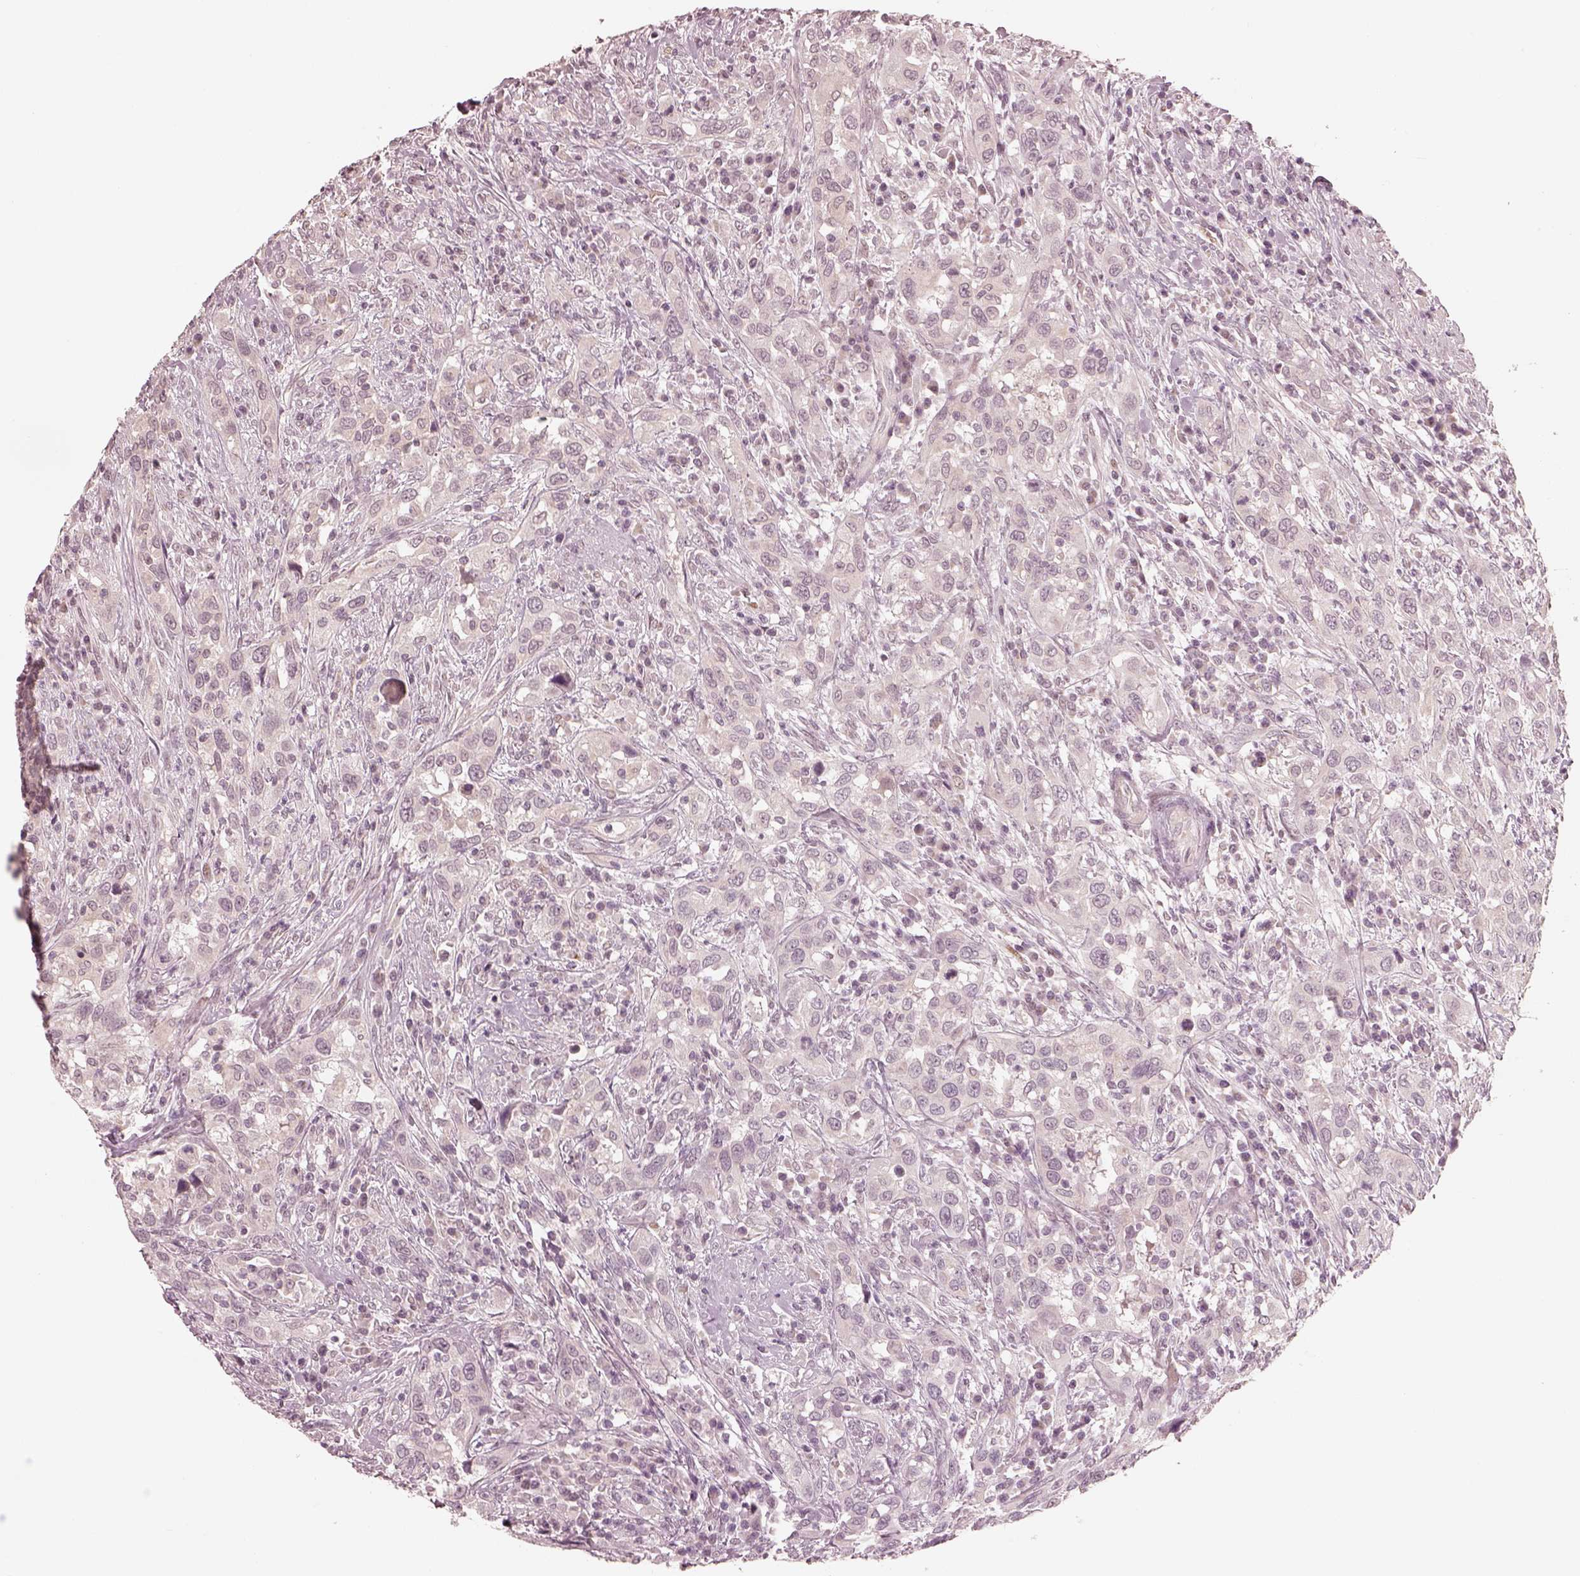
{"staining": {"intensity": "negative", "quantity": "none", "location": "none"}, "tissue": "urothelial cancer", "cell_type": "Tumor cells", "image_type": "cancer", "snomed": [{"axis": "morphology", "description": "Urothelial carcinoma, NOS"}, {"axis": "morphology", "description": "Urothelial carcinoma, High grade"}, {"axis": "topography", "description": "Urinary bladder"}], "caption": "IHC photomicrograph of urothelial carcinoma (high-grade) stained for a protein (brown), which reveals no positivity in tumor cells.", "gene": "IQCB1", "patient": {"sex": "female", "age": 64}}